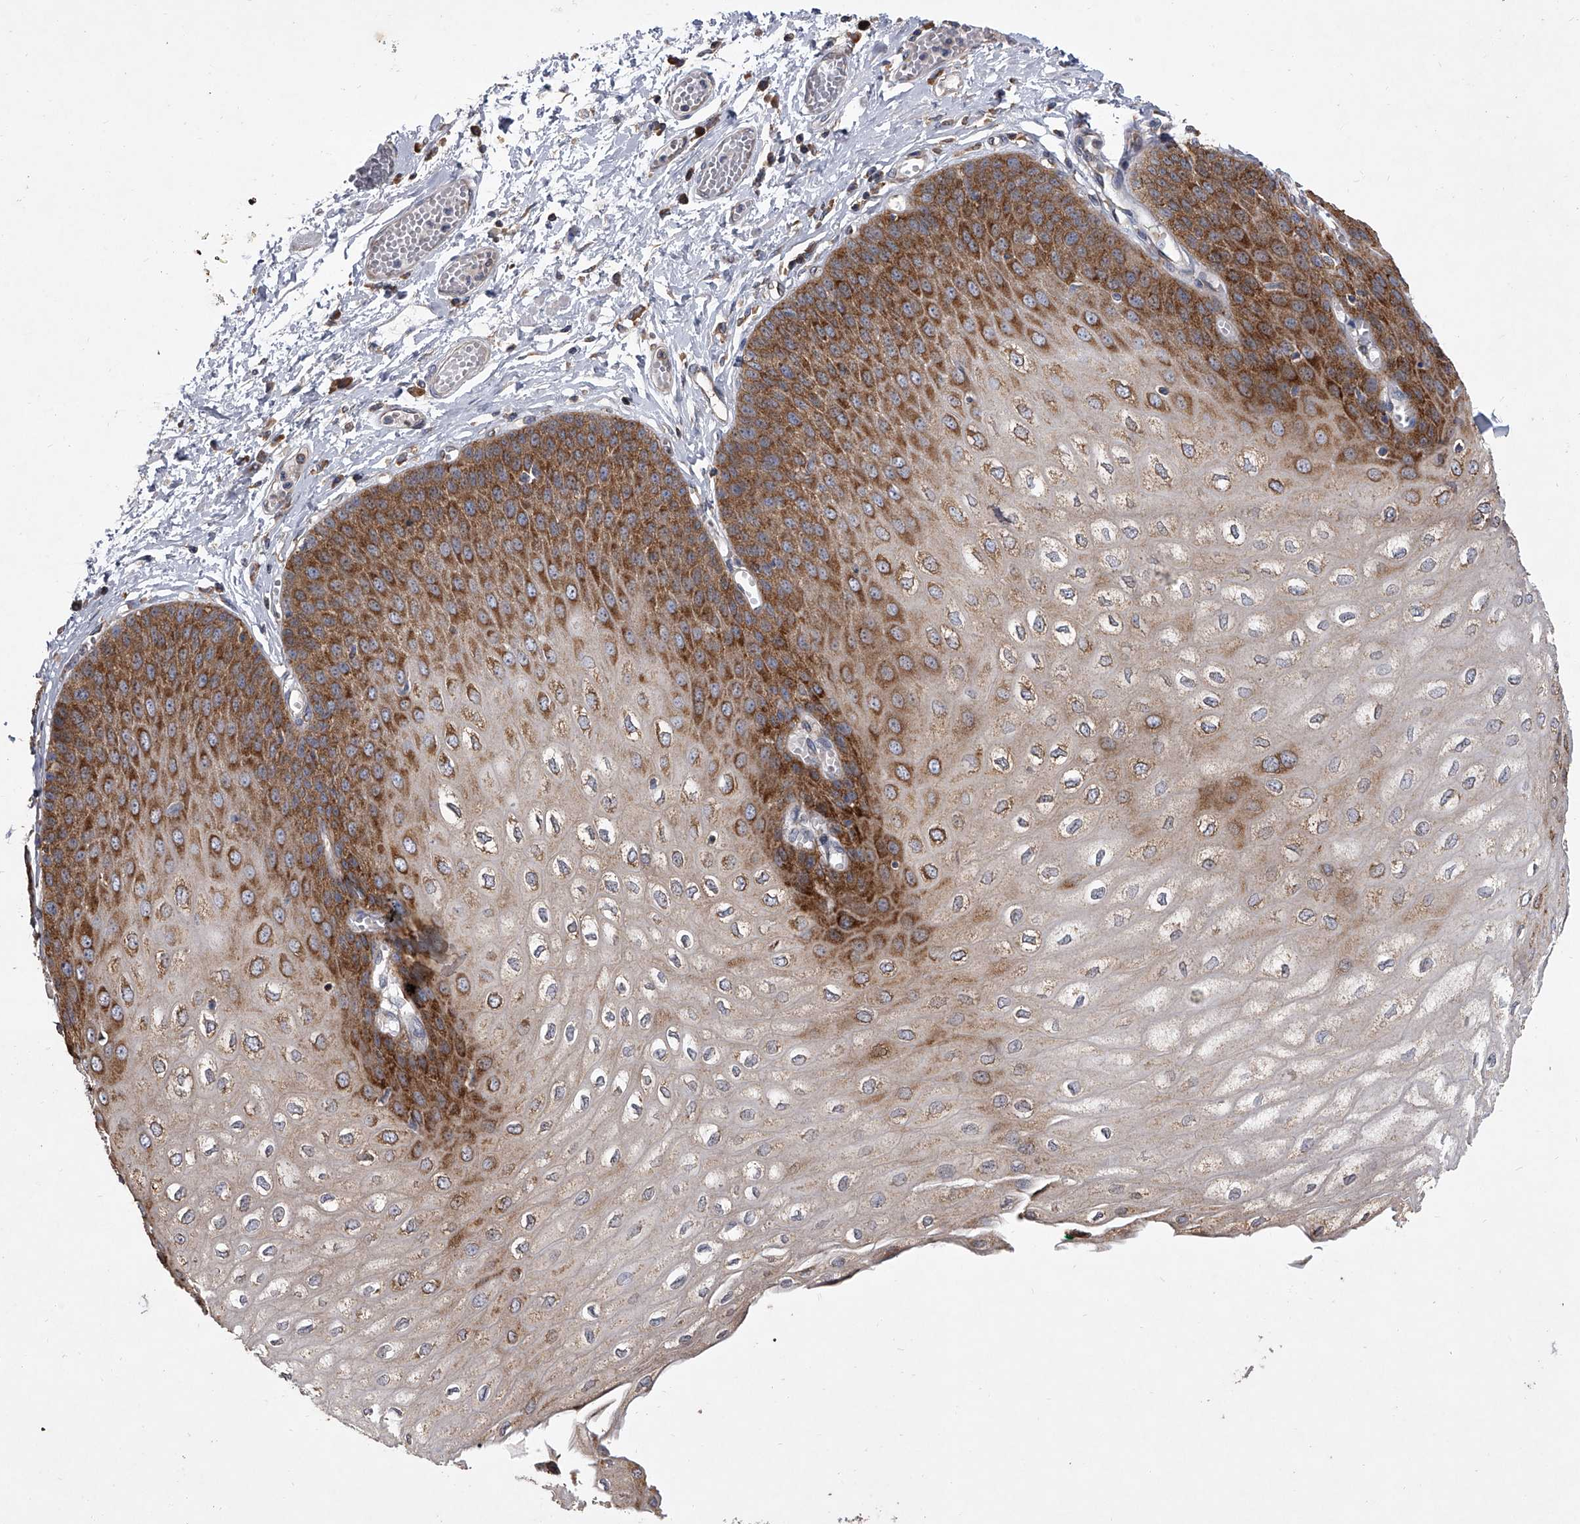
{"staining": {"intensity": "strong", "quantity": ">75%", "location": "cytoplasmic/membranous"}, "tissue": "esophagus", "cell_type": "Squamous epithelial cells", "image_type": "normal", "snomed": [{"axis": "morphology", "description": "Normal tissue, NOS"}, {"axis": "topography", "description": "Esophagus"}], "caption": "A brown stain highlights strong cytoplasmic/membranous positivity of a protein in squamous epithelial cells of benign esophagus. (DAB (3,3'-diaminobenzidine) IHC with brightfield microscopy, high magnification).", "gene": "EIF2S2", "patient": {"sex": "male", "age": 60}}